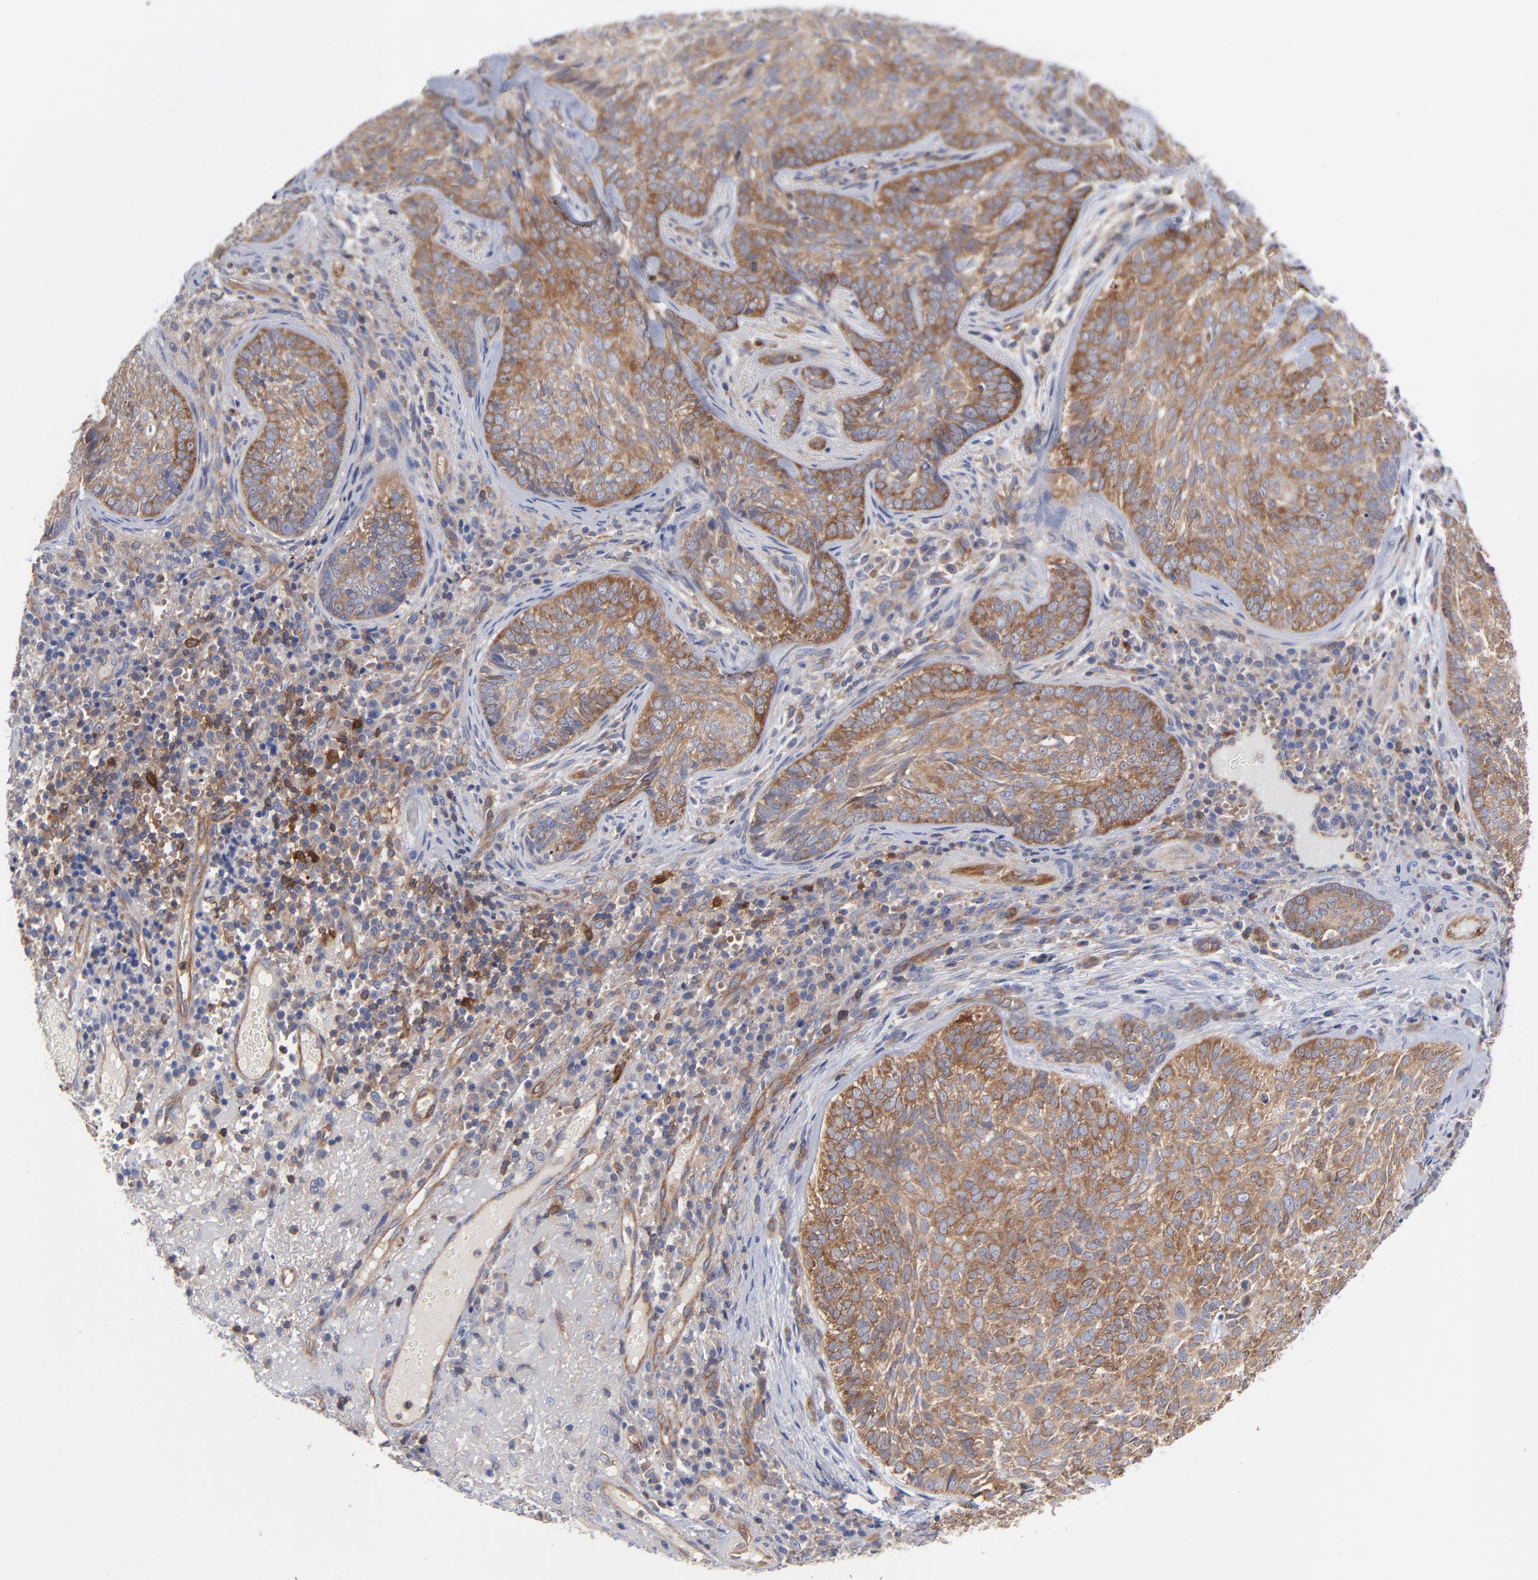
{"staining": {"intensity": "moderate", "quantity": ">75%", "location": "cytoplasmic/membranous"}, "tissue": "skin cancer", "cell_type": "Tumor cells", "image_type": "cancer", "snomed": [{"axis": "morphology", "description": "Basal cell carcinoma"}, {"axis": "topography", "description": "Skin"}], "caption": "The immunohistochemical stain highlights moderate cytoplasmic/membranous staining in tumor cells of skin basal cell carcinoma tissue. The staining is performed using DAB (3,3'-diaminobenzidine) brown chromogen to label protein expression. The nuclei are counter-stained blue using hematoxylin.", "gene": "NFKBIA", "patient": {"sex": "male", "age": 72}}